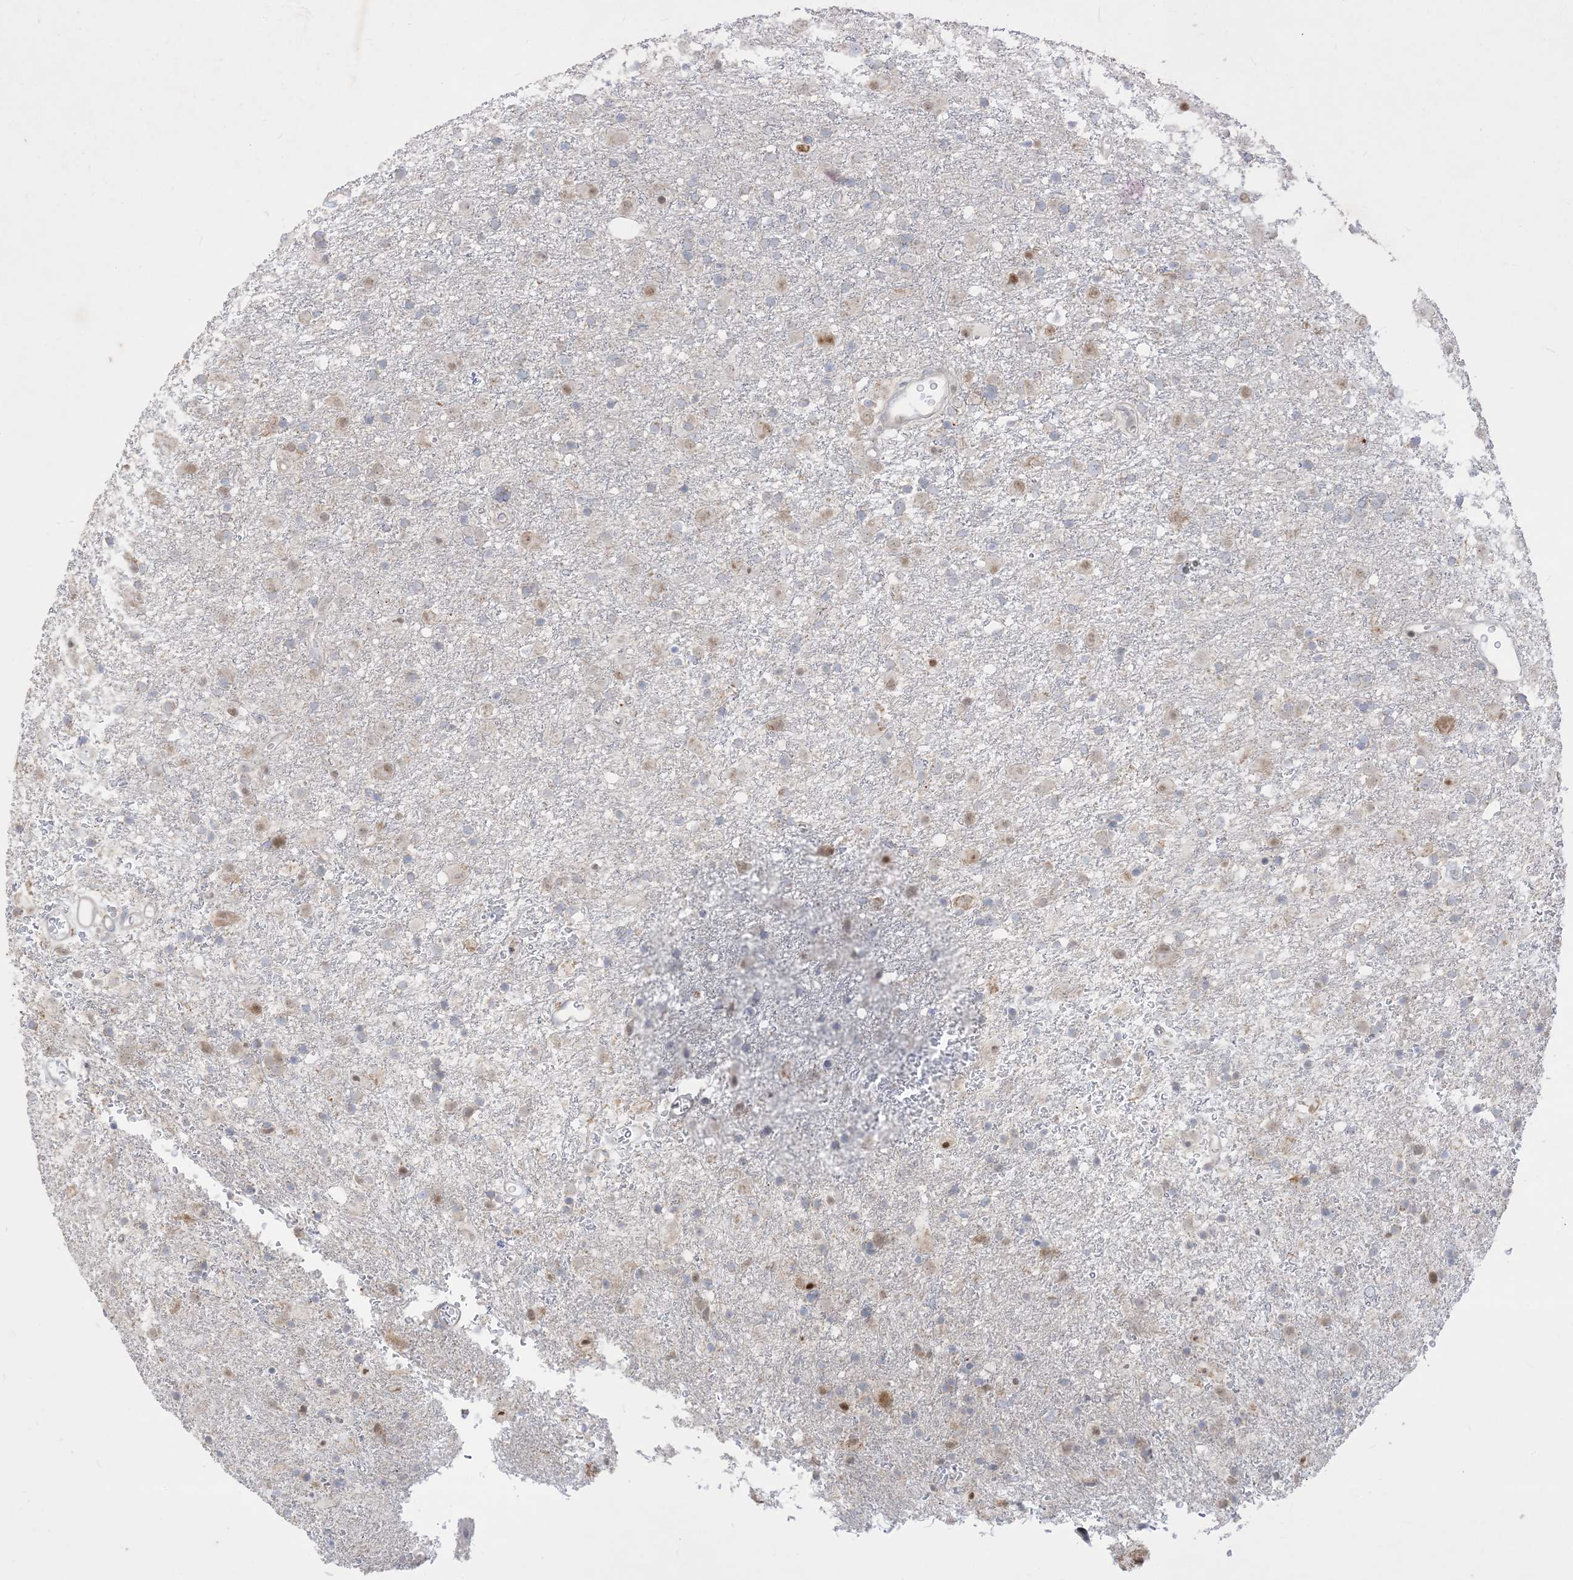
{"staining": {"intensity": "negative", "quantity": "none", "location": "none"}, "tissue": "glioma", "cell_type": "Tumor cells", "image_type": "cancer", "snomed": [{"axis": "morphology", "description": "Glioma, malignant, Low grade"}, {"axis": "topography", "description": "Brain"}], "caption": "IHC of human low-grade glioma (malignant) exhibits no staining in tumor cells. (Brightfield microscopy of DAB IHC at high magnification).", "gene": "BHLHE40", "patient": {"sex": "male", "age": 65}}